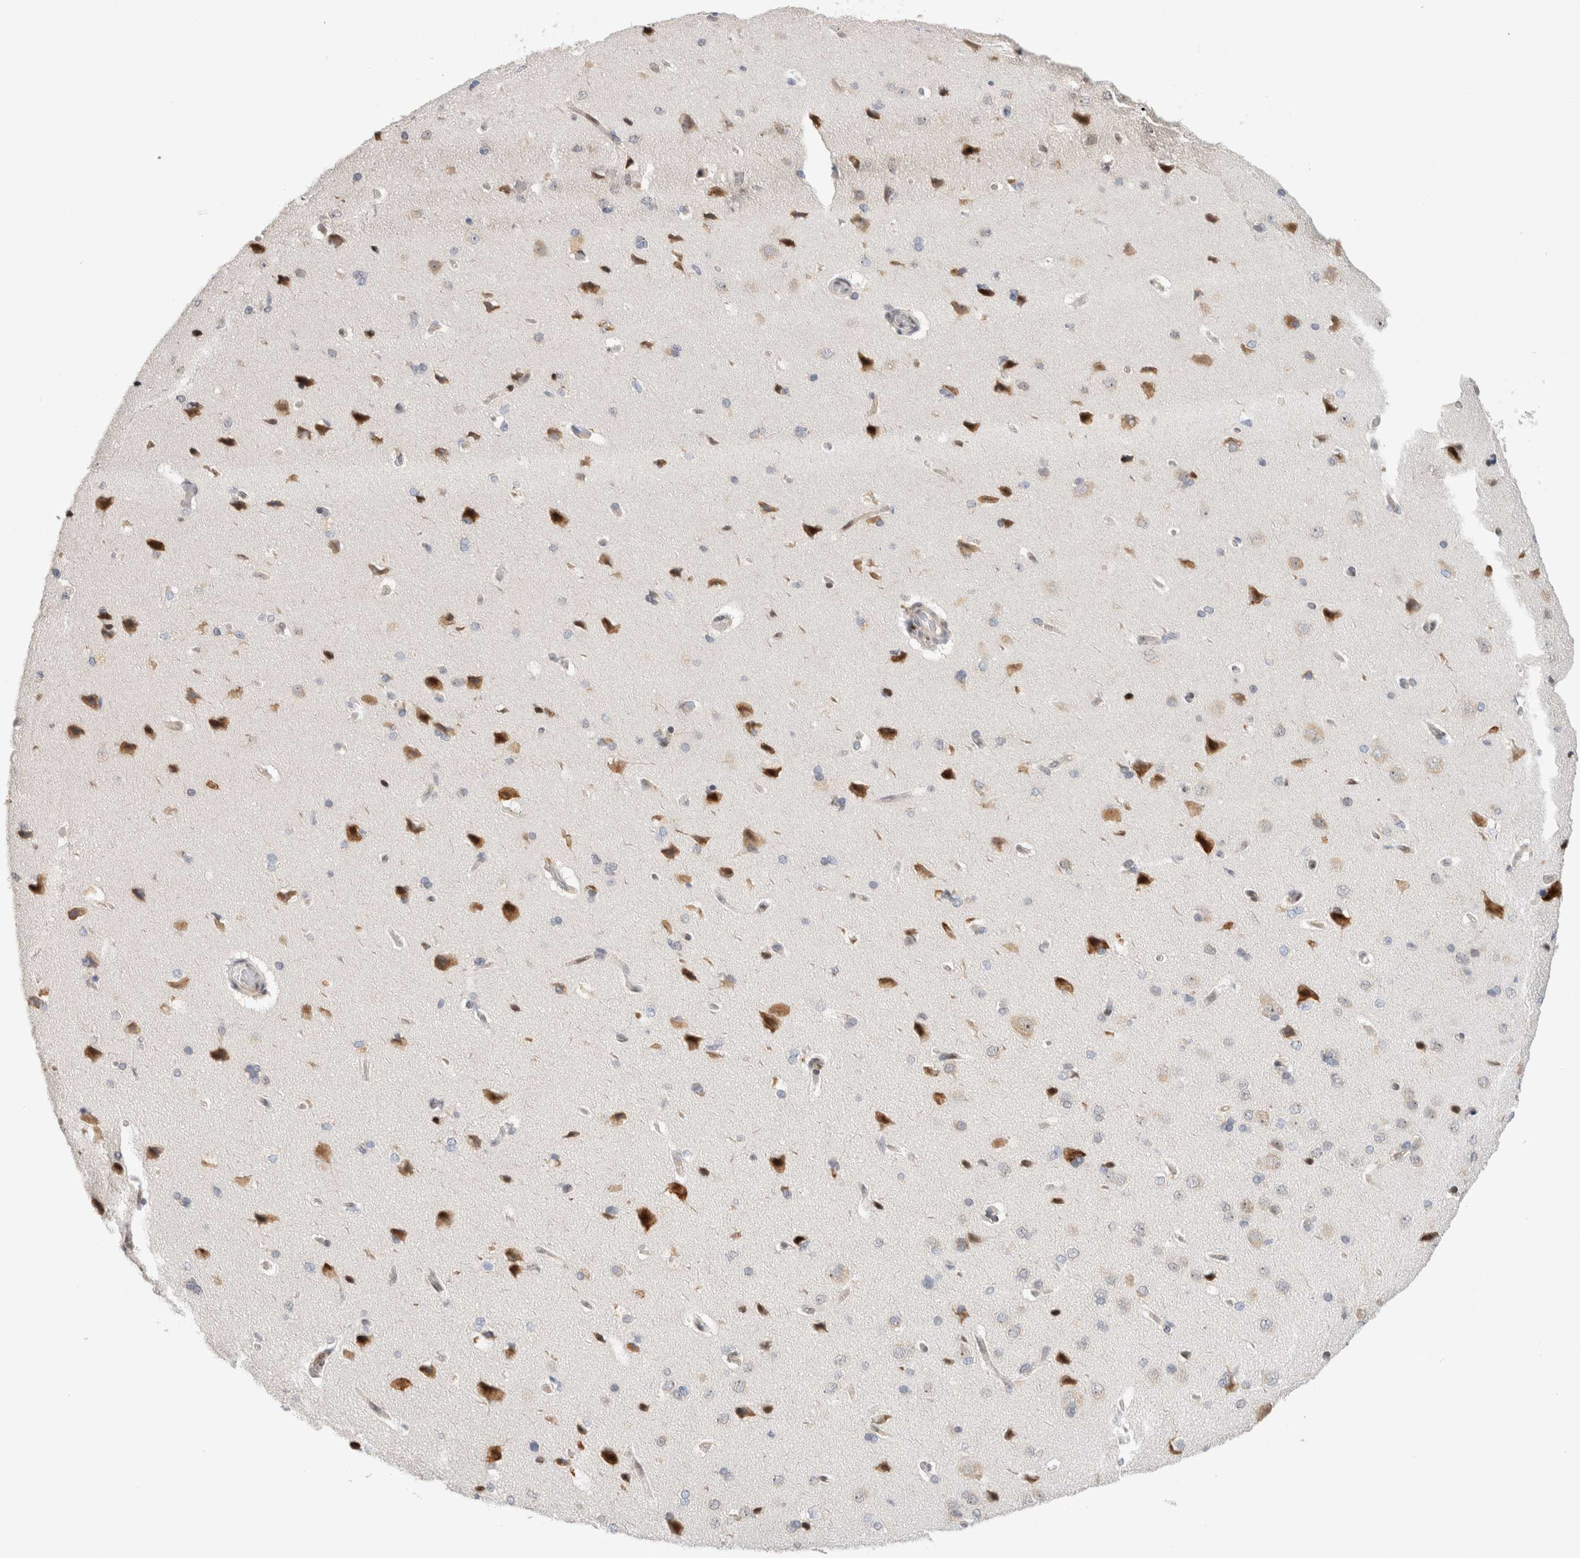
{"staining": {"intensity": "moderate", "quantity": ">75%", "location": "cytoplasmic/membranous,nuclear"}, "tissue": "cerebral cortex", "cell_type": "Endothelial cells", "image_type": "normal", "snomed": [{"axis": "morphology", "description": "Normal tissue, NOS"}, {"axis": "topography", "description": "Cerebral cortex"}], "caption": "The photomicrograph reveals immunohistochemical staining of unremarkable cerebral cortex. There is moderate cytoplasmic/membranous,nuclear expression is seen in approximately >75% of endothelial cells.", "gene": "TCF4", "patient": {"sex": "male", "age": 62}}